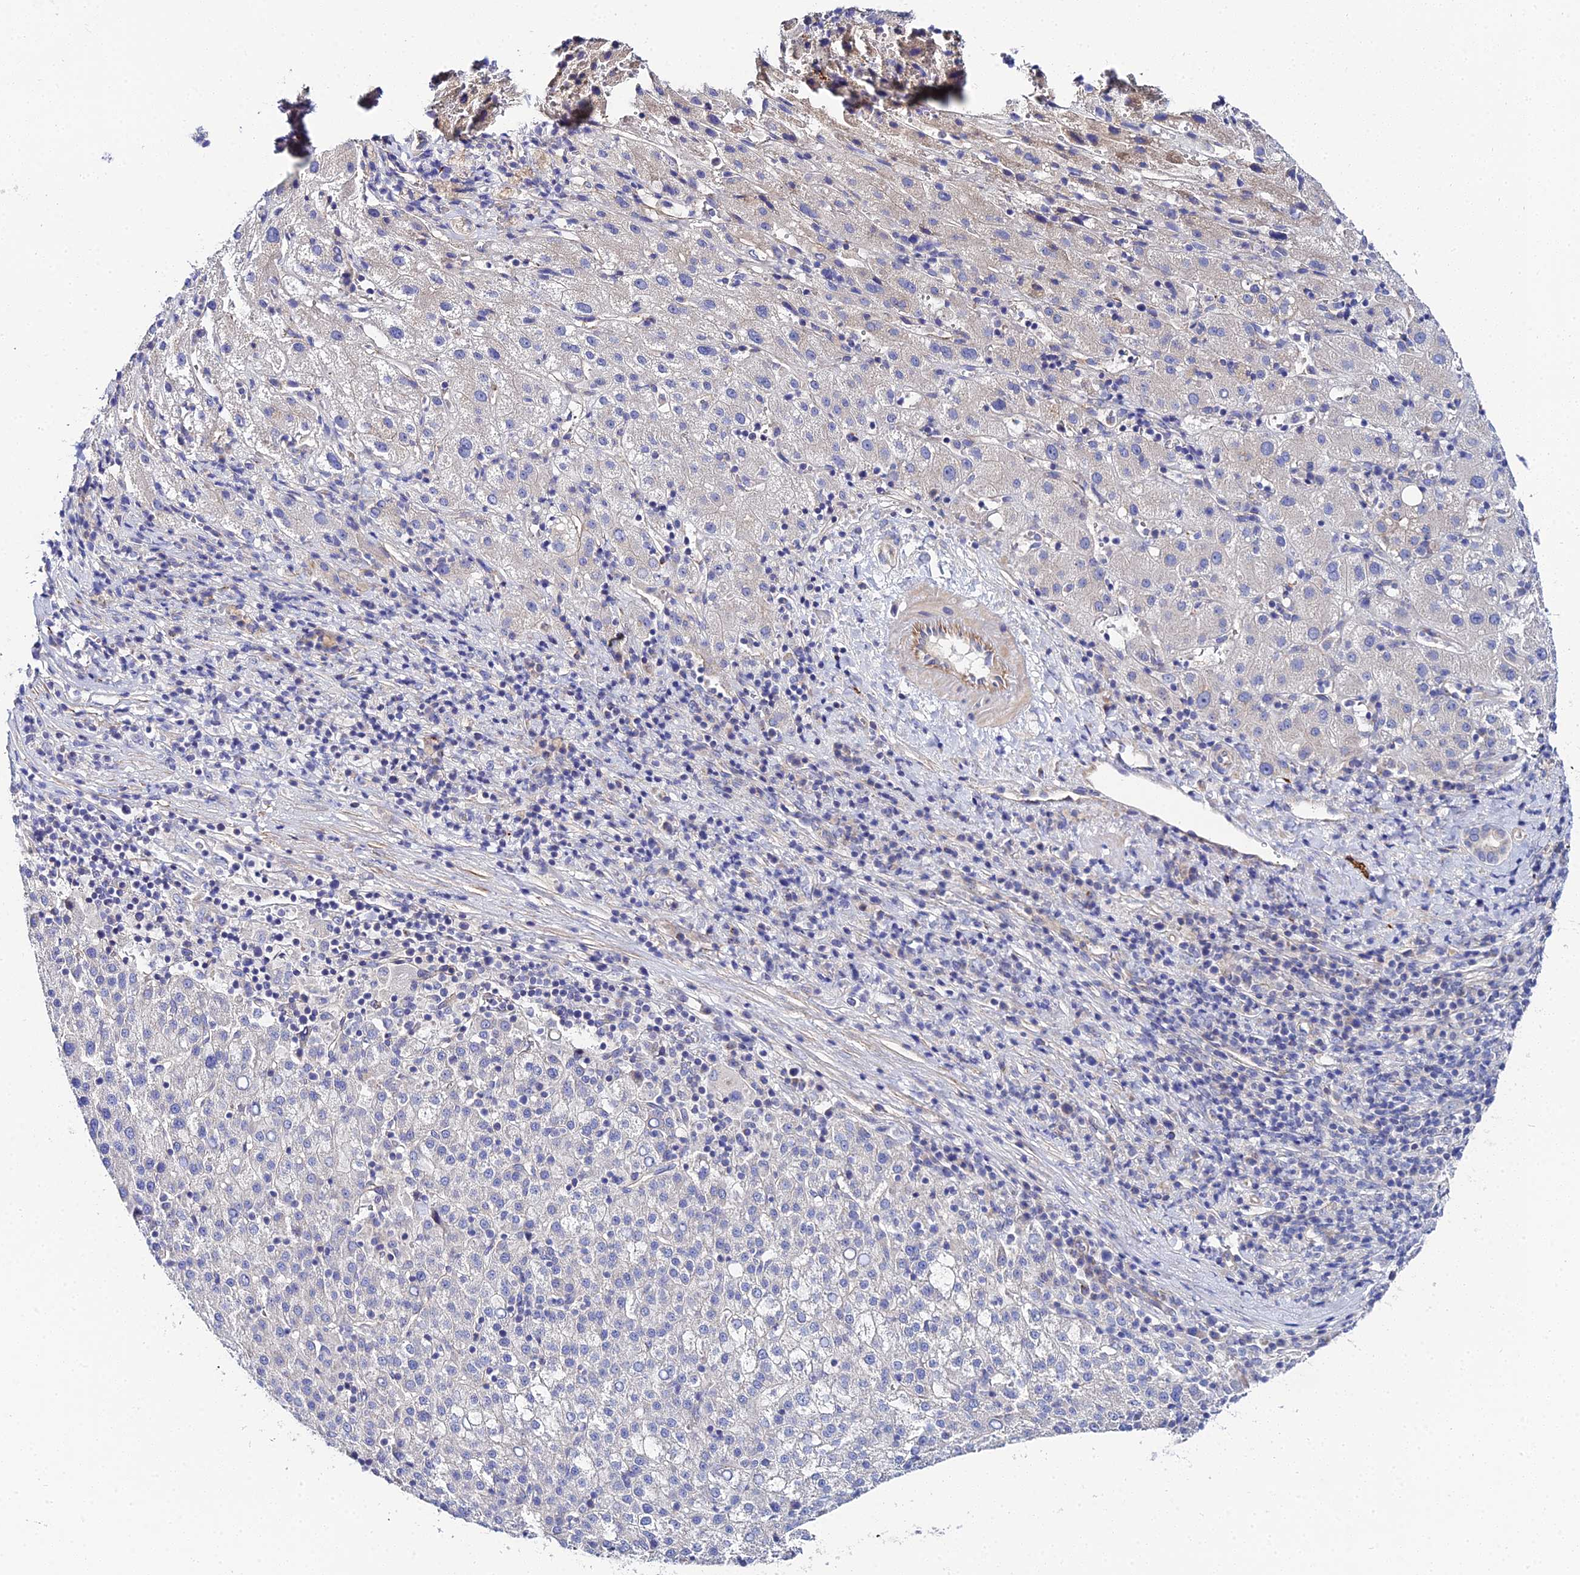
{"staining": {"intensity": "negative", "quantity": "none", "location": "none"}, "tissue": "liver cancer", "cell_type": "Tumor cells", "image_type": "cancer", "snomed": [{"axis": "morphology", "description": "Carcinoma, Hepatocellular, NOS"}, {"axis": "topography", "description": "Liver"}], "caption": "Immunohistochemistry micrograph of neoplastic tissue: human hepatocellular carcinoma (liver) stained with DAB (3,3'-diaminobenzidine) displays no significant protein expression in tumor cells.", "gene": "APOBEC3H", "patient": {"sex": "female", "age": 58}}